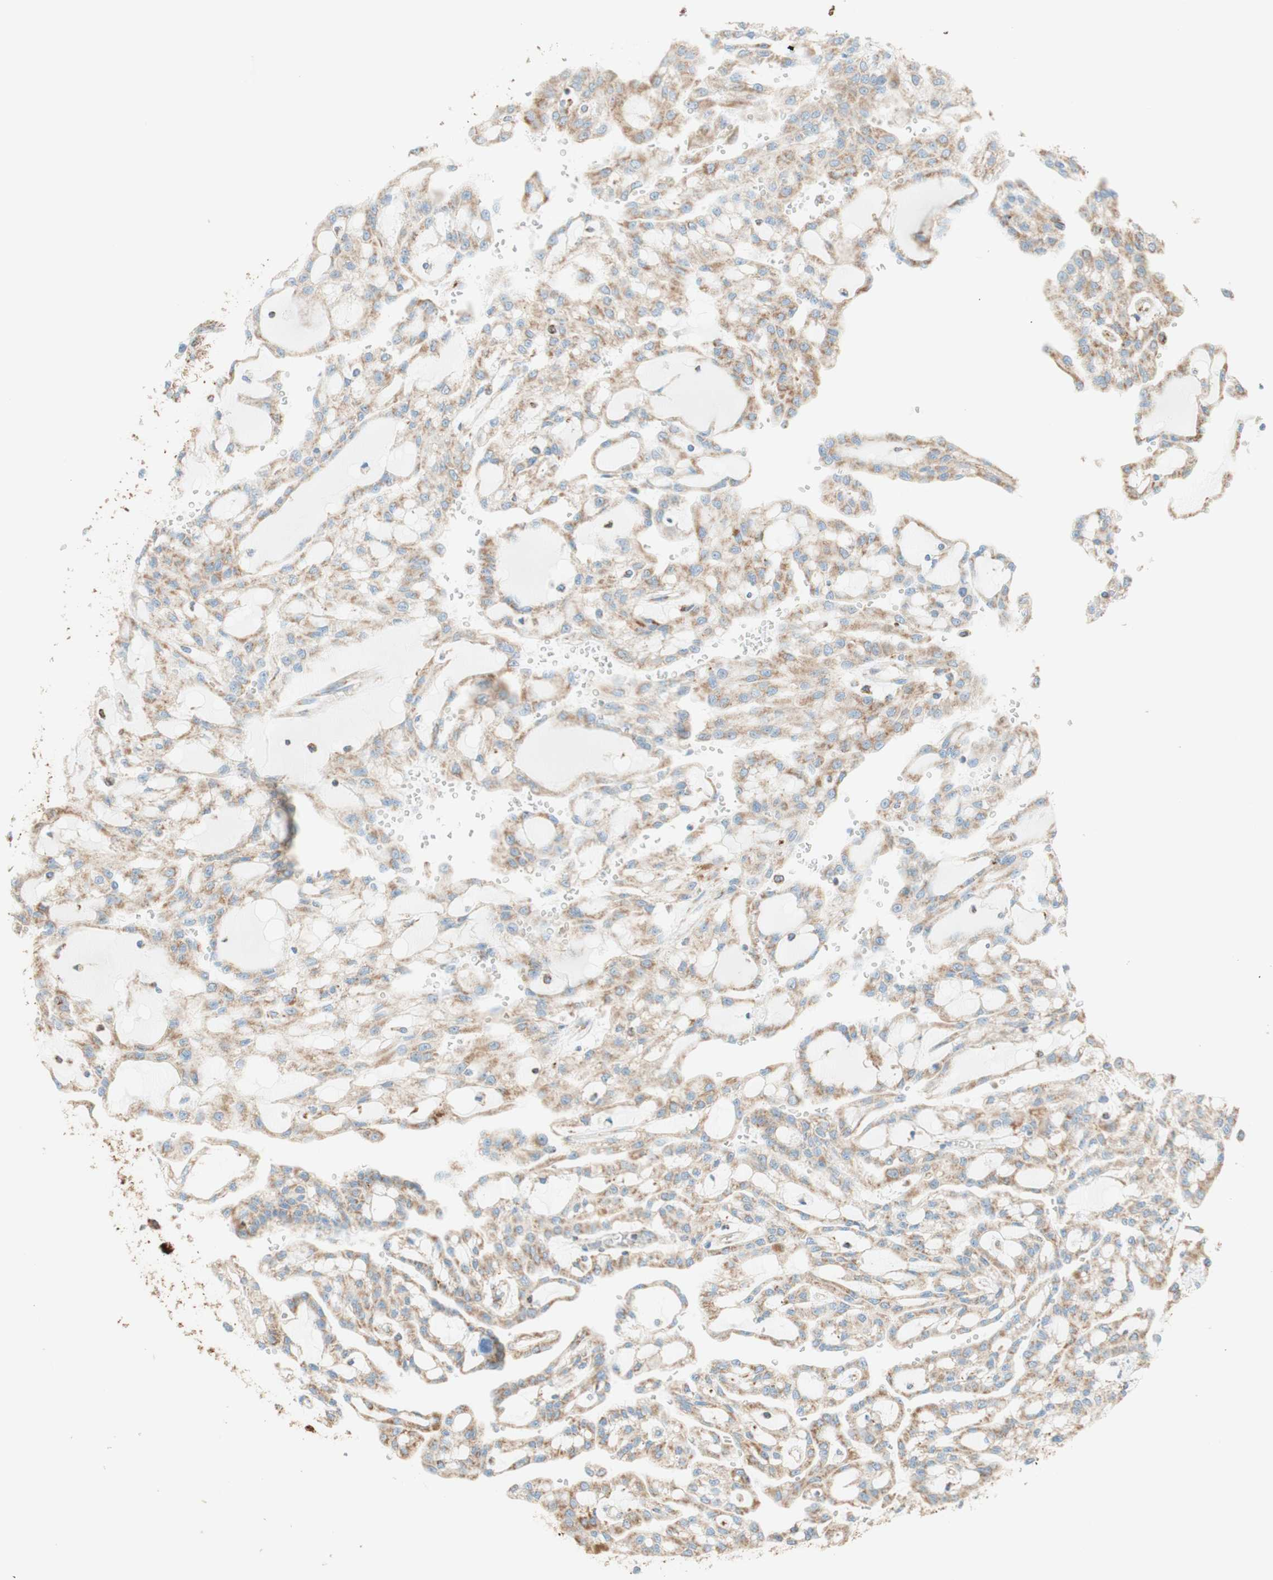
{"staining": {"intensity": "moderate", "quantity": ">75%", "location": "cytoplasmic/membranous"}, "tissue": "renal cancer", "cell_type": "Tumor cells", "image_type": "cancer", "snomed": [{"axis": "morphology", "description": "Adenocarcinoma, NOS"}, {"axis": "topography", "description": "Kidney"}], "caption": "Immunohistochemistry (IHC) micrograph of human renal cancer stained for a protein (brown), which displays medium levels of moderate cytoplasmic/membranous positivity in approximately >75% of tumor cells.", "gene": "TOMM20", "patient": {"sex": "male", "age": 63}}